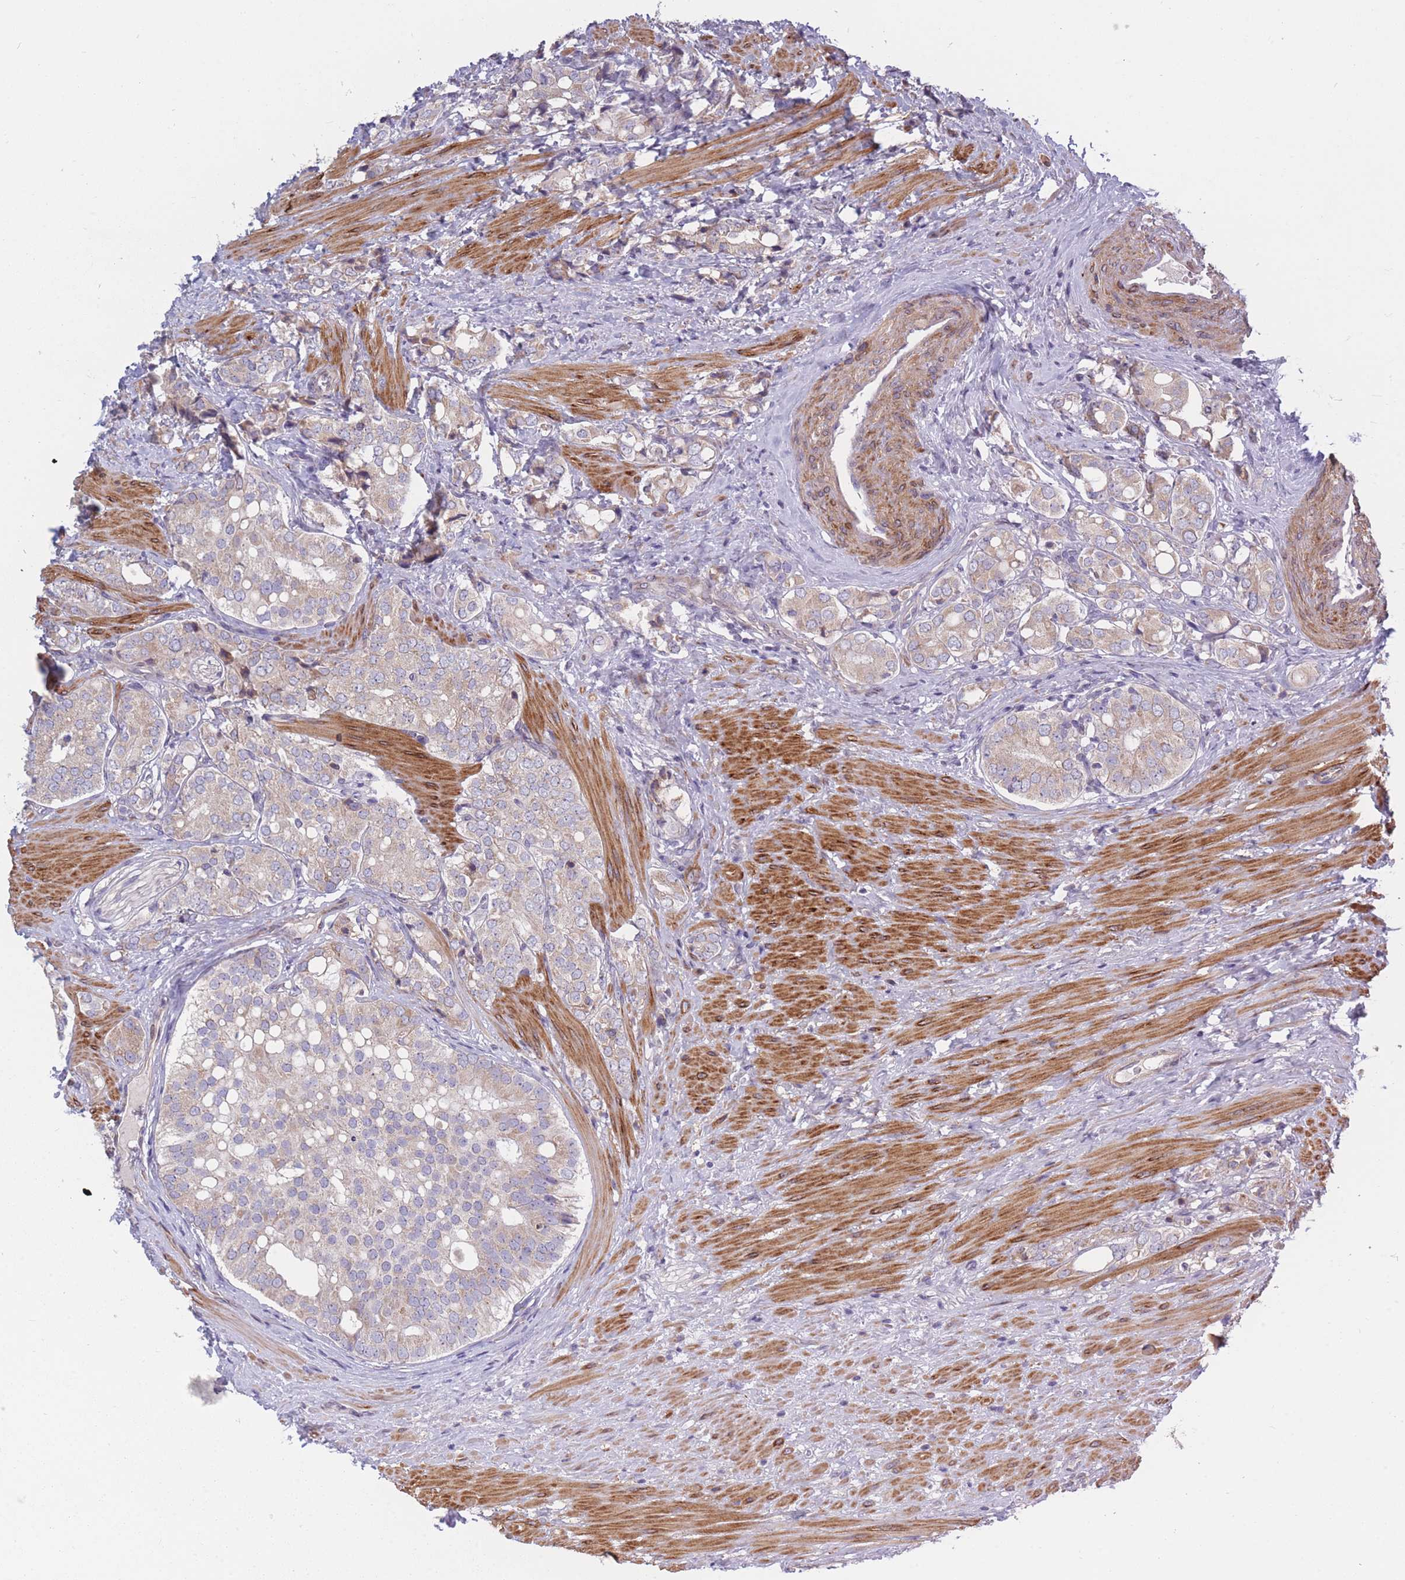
{"staining": {"intensity": "weak", "quantity": "<25%", "location": "cytoplasmic/membranous"}, "tissue": "prostate cancer", "cell_type": "Tumor cells", "image_type": "cancer", "snomed": [{"axis": "morphology", "description": "Adenocarcinoma, High grade"}, {"axis": "topography", "description": "Prostate"}], "caption": "Immunohistochemical staining of human prostate adenocarcinoma (high-grade) demonstrates no significant positivity in tumor cells.", "gene": "CCNQ", "patient": {"sex": "male", "age": 71}}